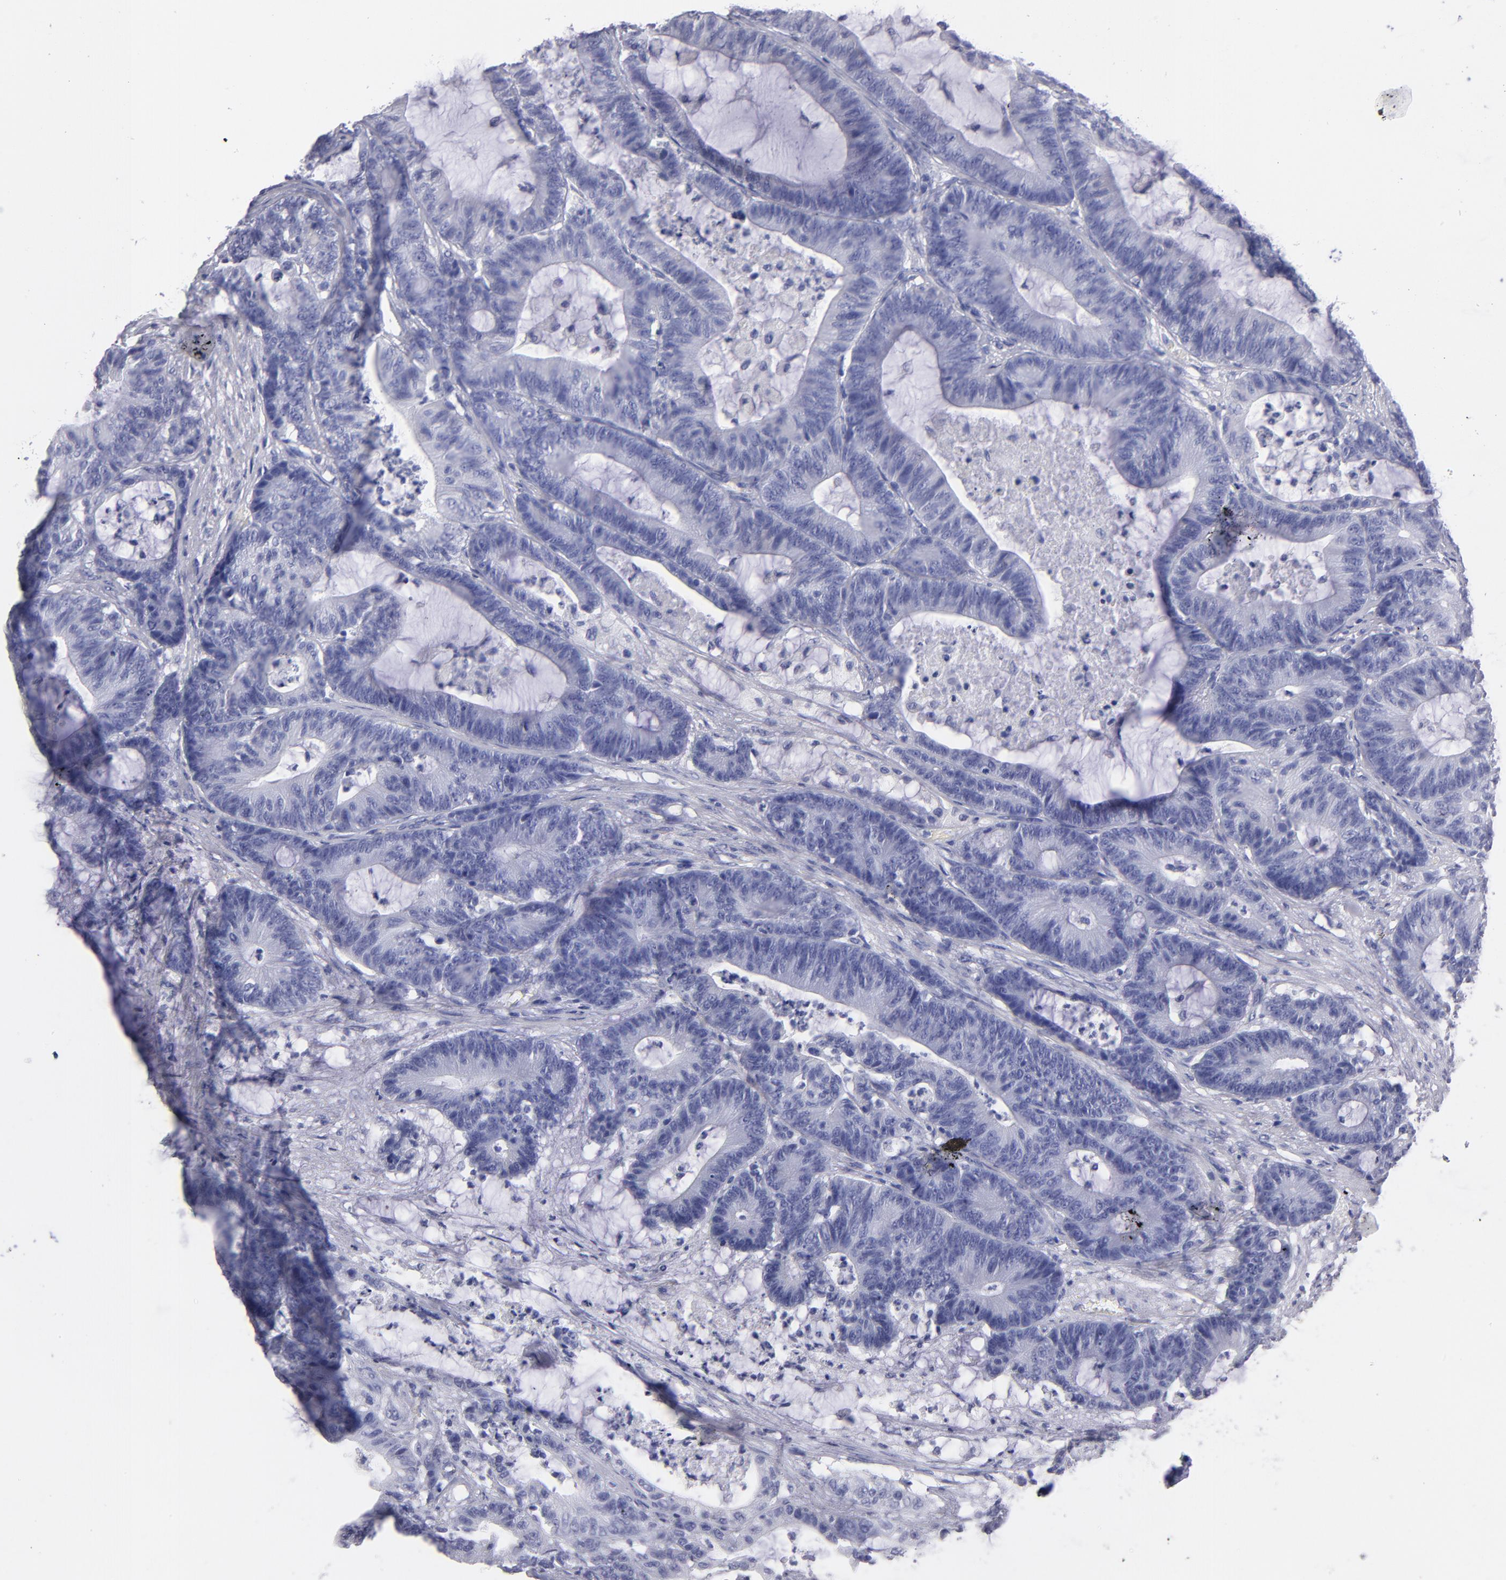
{"staining": {"intensity": "negative", "quantity": "none", "location": "none"}, "tissue": "colorectal cancer", "cell_type": "Tumor cells", "image_type": "cancer", "snomed": [{"axis": "morphology", "description": "Adenocarcinoma, NOS"}, {"axis": "topography", "description": "Colon"}], "caption": "Image shows no protein expression in tumor cells of colorectal adenocarcinoma tissue. Brightfield microscopy of IHC stained with DAB (brown) and hematoxylin (blue), captured at high magnification.", "gene": "MB", "patient": {"sex": "female", "age": 84}}